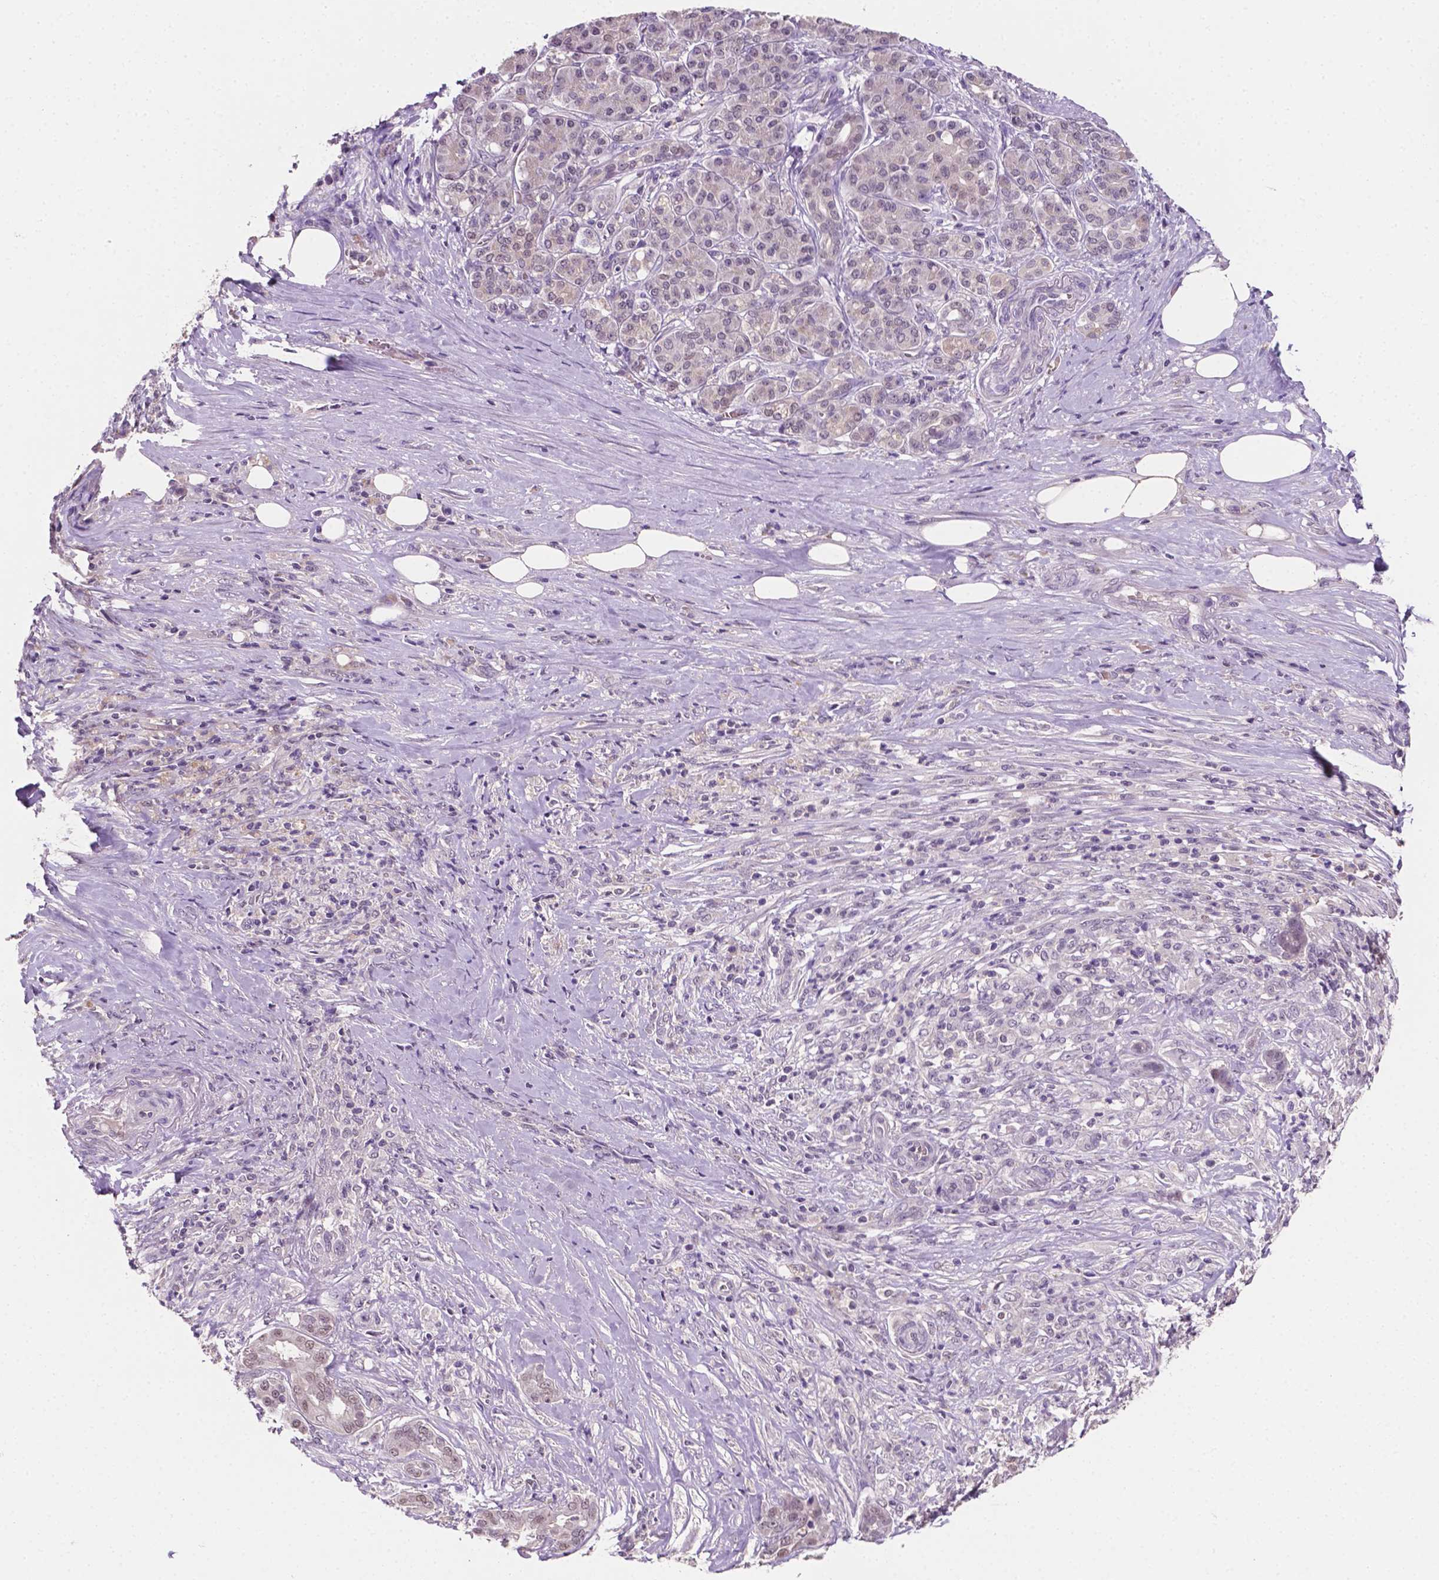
{"staining": {"intensity": "weak", "quantity": ">75%", "location": "cytoplasmic/membranous"}, "tissue": "pancreatic cancer", "cell_type": "Tumor cells", "image_type": "cancer", "snomed": [{"axis": "morphology", "description": "Normal tissue, NOS"}, {"axis": "morphology", "description": "Inflammation, NOS"}, {"axis": "morphology", "description": "Adenocarcinoma, NOS"}, {"axis": "topography", "description": "Pancreas"}], "caption": "IHC photomicrograph of human adenocarcinoma (pancreatic) stained for a protein (brown), which shows low levels of weak cytoplasmic/membranous positivity in approximately >75% of tumor cells.", "gene": "MROH6", "patient": {"sex": "male", "age": 57}}